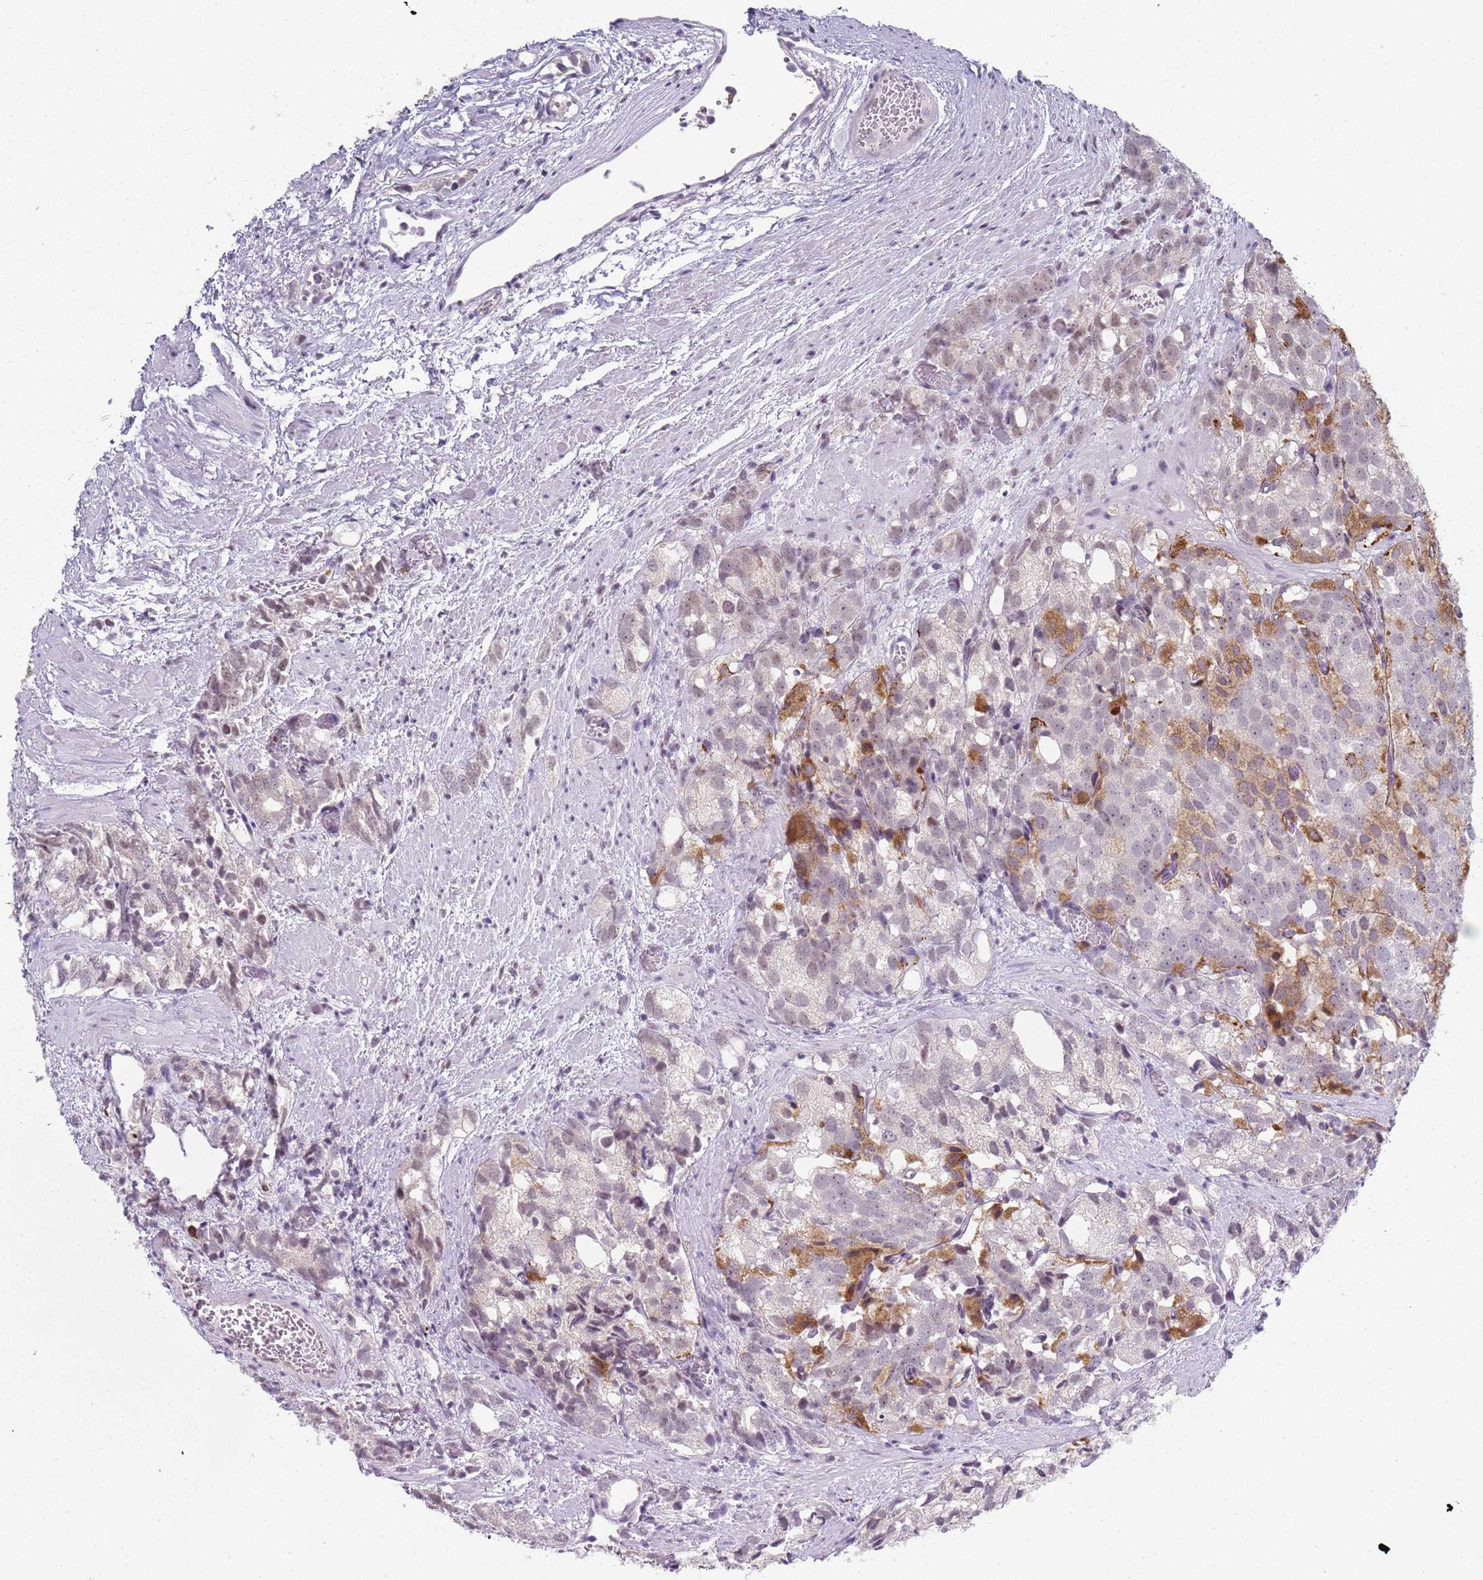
{"staining": {"intensity": "moderate", "quantity": "<25%", "location": "cytoplasmic/membranous"}, "tissue": "prostate cancer", "cell_type": "Tumor cells", "image_type": "cancer", "snomed": [{"axis": "morphology", "description": "Adenocarcinoma, High grade"}, {"axis": "topography", "description": "Prostate"}], "caption": "Immunohistochemical staining of prostate cancer demonstrates moderate cytoplasmic/membranous protein positivity in about <25% of tumor cells. (DAB (3,3'-diaminobenzidine) = brown stain, brightfield microscopy at high magnification).", "gene": "SMARCAL1", "patient": {"sex": "male", "age": 82}}